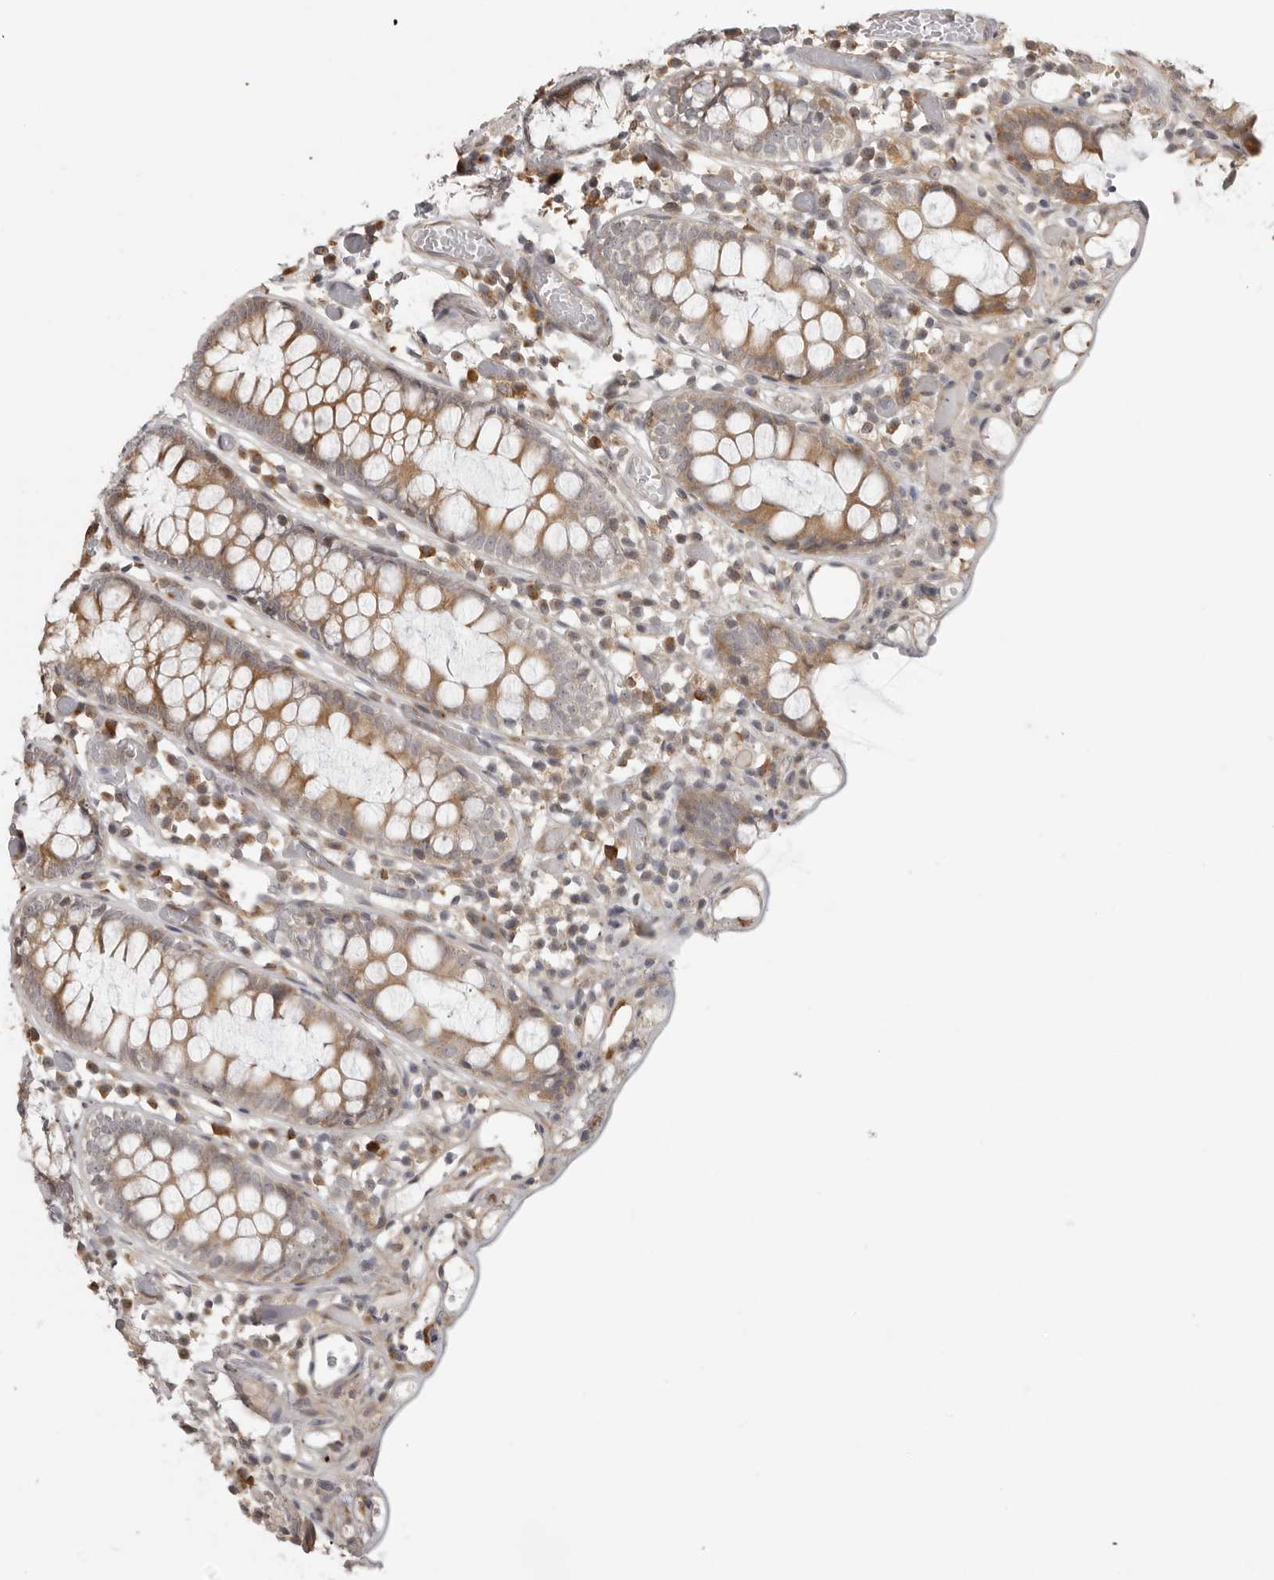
{"staining": {"intensity": "moderate", "quantity": ">75%", "location": "cytoplasmic/membranous"}, "tissue": "colon", "cell_type": "Endothelial cells", "image_type": "normal", "snomed": [{"axis": "morphology", "description": "Normal tissue, NOS"}, {"axis": "topography", "description": "Colon"}], "caption": "An immunohistochemistry image of unremarkable tissue is shown. Protein staining in brown labels moderate cytoplasmic/membranous positivity in colon within endothelial cells. (DAB (3,3'-diaminobenzidine) IHC, brown staining for protein, blue staining for nuclei).", "gene": "IDO1", "patient": {"sex": "male", "age": 14}}